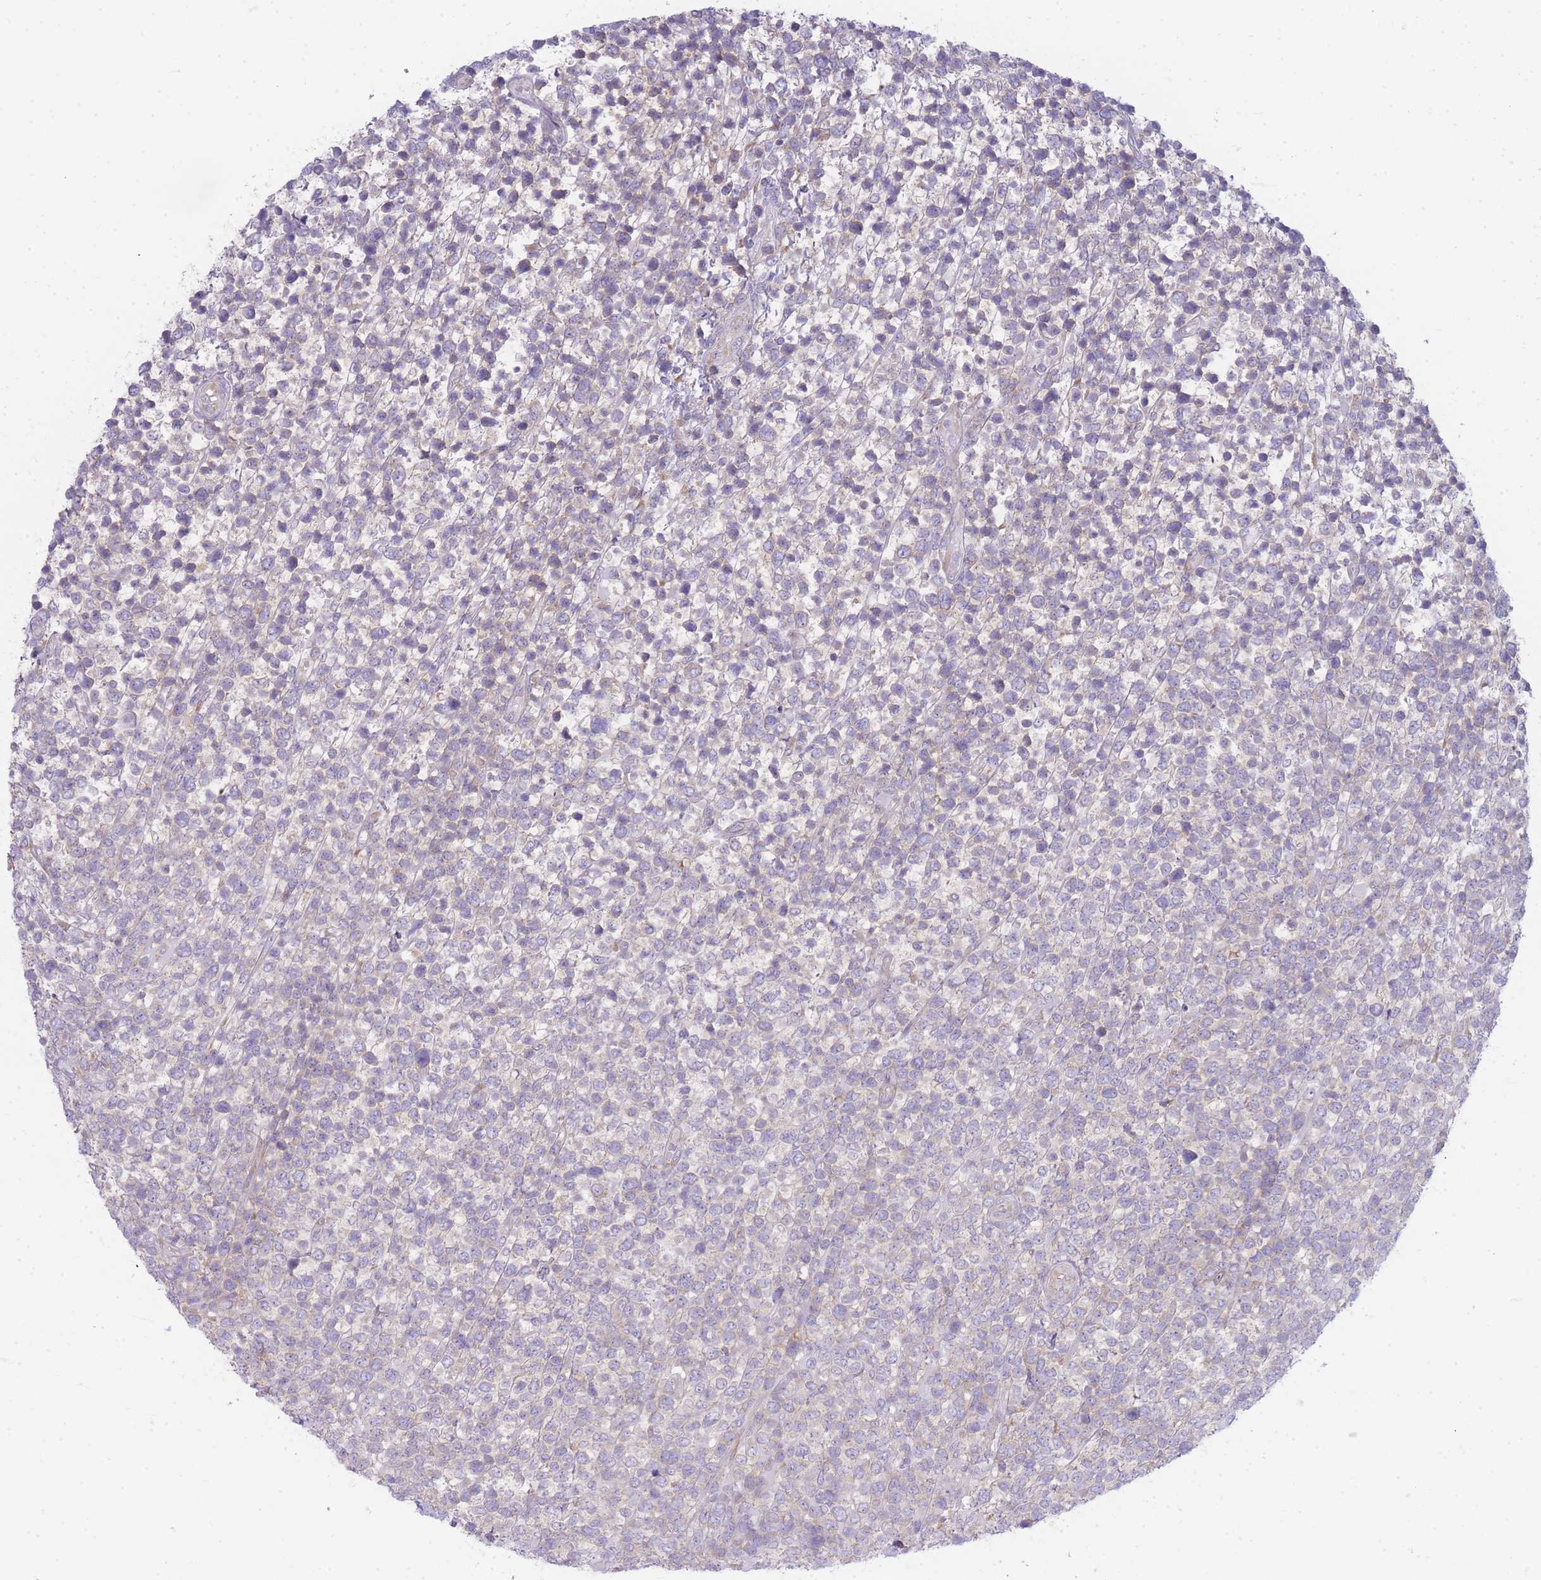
{"staining": {"intensity": "negative", "quantity": "none", "location": "none"}, "tissue": "lymphoma", "cell_type": "Tumor cells", "image_type": "cancer", "snomed": [{"axis": "morphology", "description": "Malignant lymphoma, non-Hodgkin's type, High grade"}, {"axis": "topography", "description": "Soft tissue"}], "caption": "This is an immunohistochemistry micrograph of human malignant lymphoma, non-Hodgkin's type (high-grade). There is no expression in tumor cells.", "gene": "OR5L2", "patient": {"sex": "female", "age": 56}}